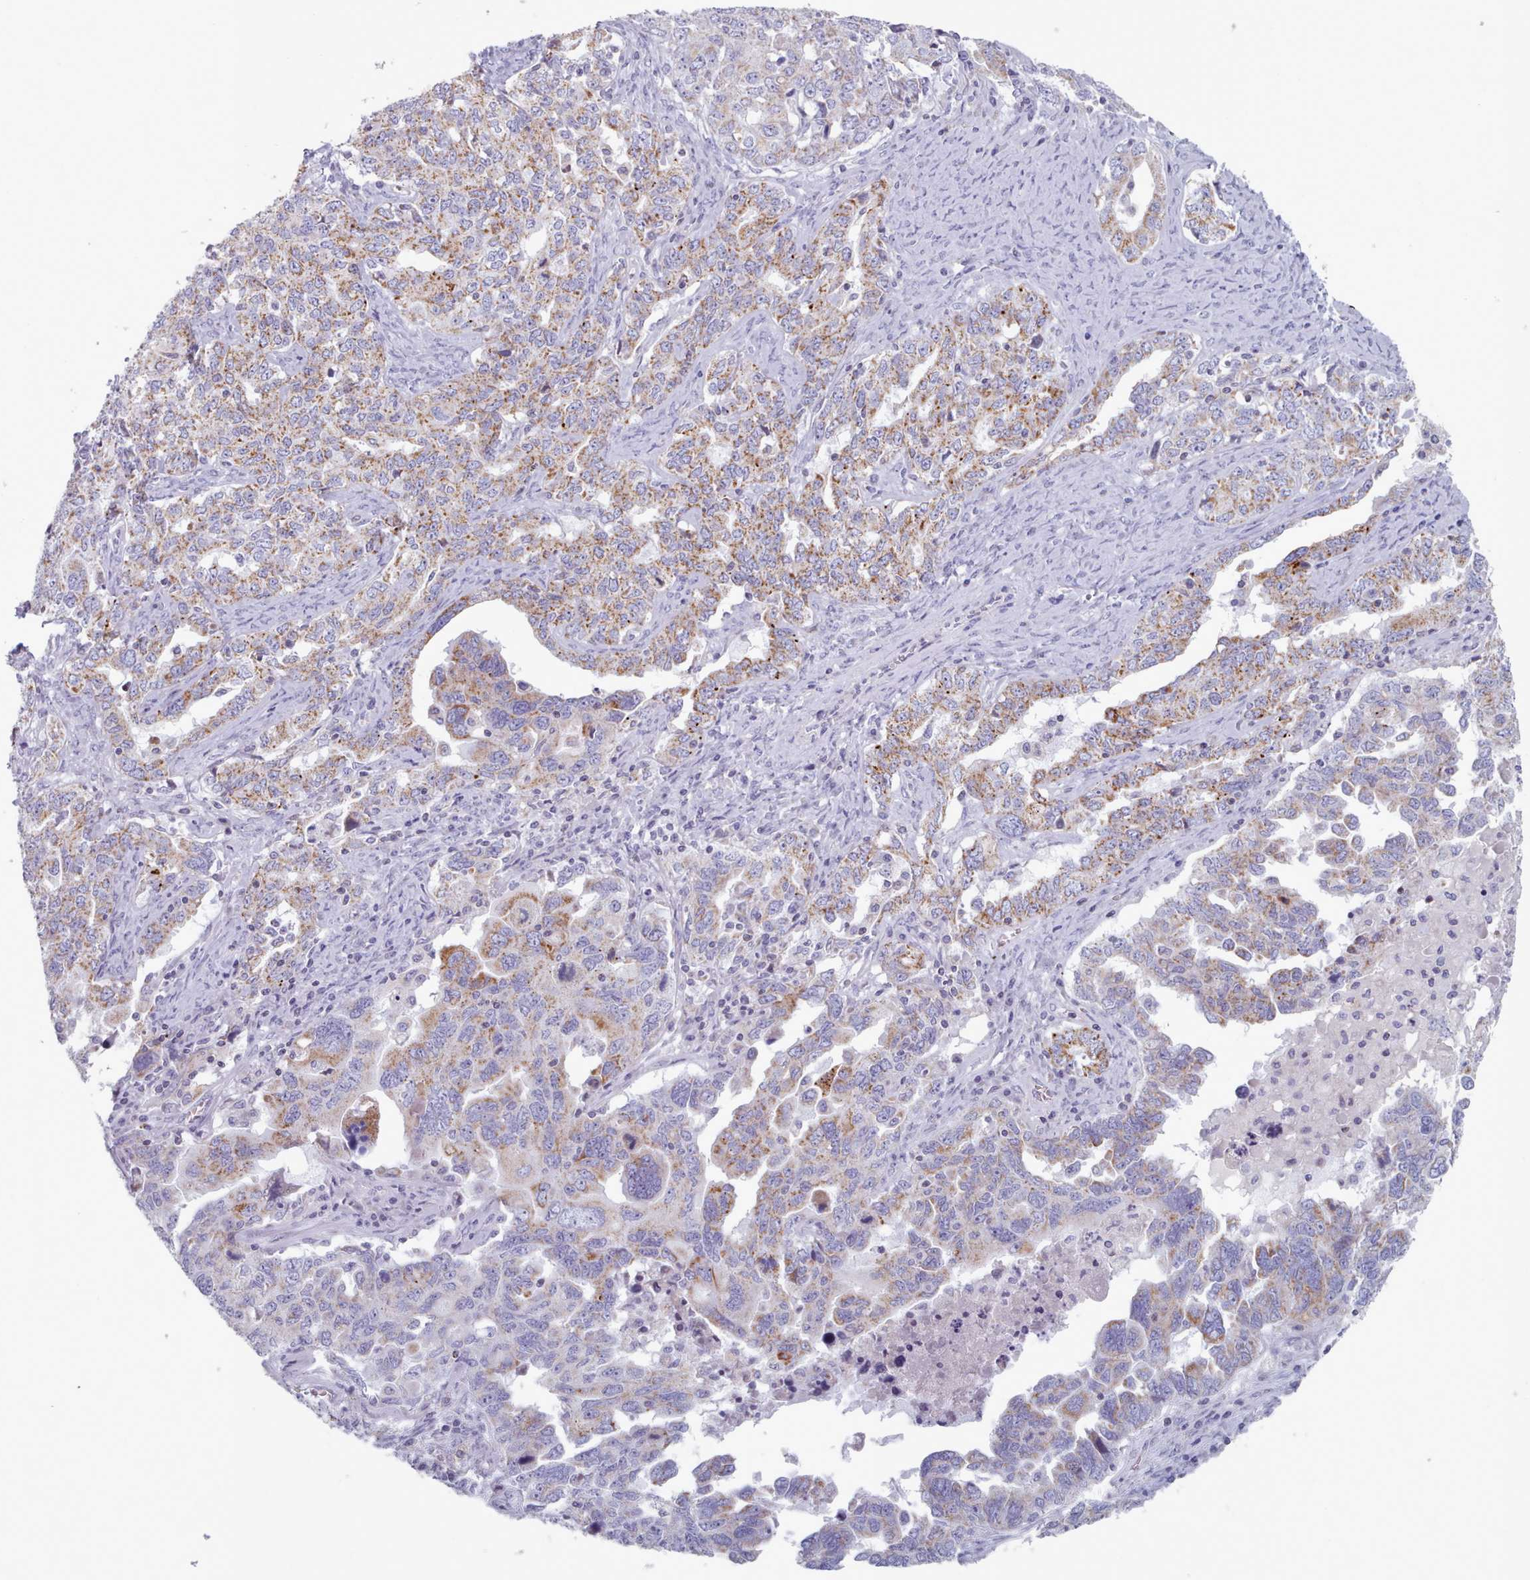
{"staining": {"intensity": "moderate", "quantity": "25%-75%", "location": "cytoplasmic/membranous"}, "tissue": "ovarian cancer", "cell_type": "Tumor cells", "image_type": "cancer", "snomed": [{"axis": "morphology", "description": "Carcinoma, endometroid"}, {"axis": "topography", "description": "Ovary"}], "caption": "Immunohistochemistry (DAB (3,3'-diaminobenzidine)) staining of endometroid carcinoma (ovarian) displays moderate cytoplasmic/membranous protein staining in approximately 25%-75% of tumor cells.", "gene": "FAM170B", "patient": {"sex": "female", "age": 62}}